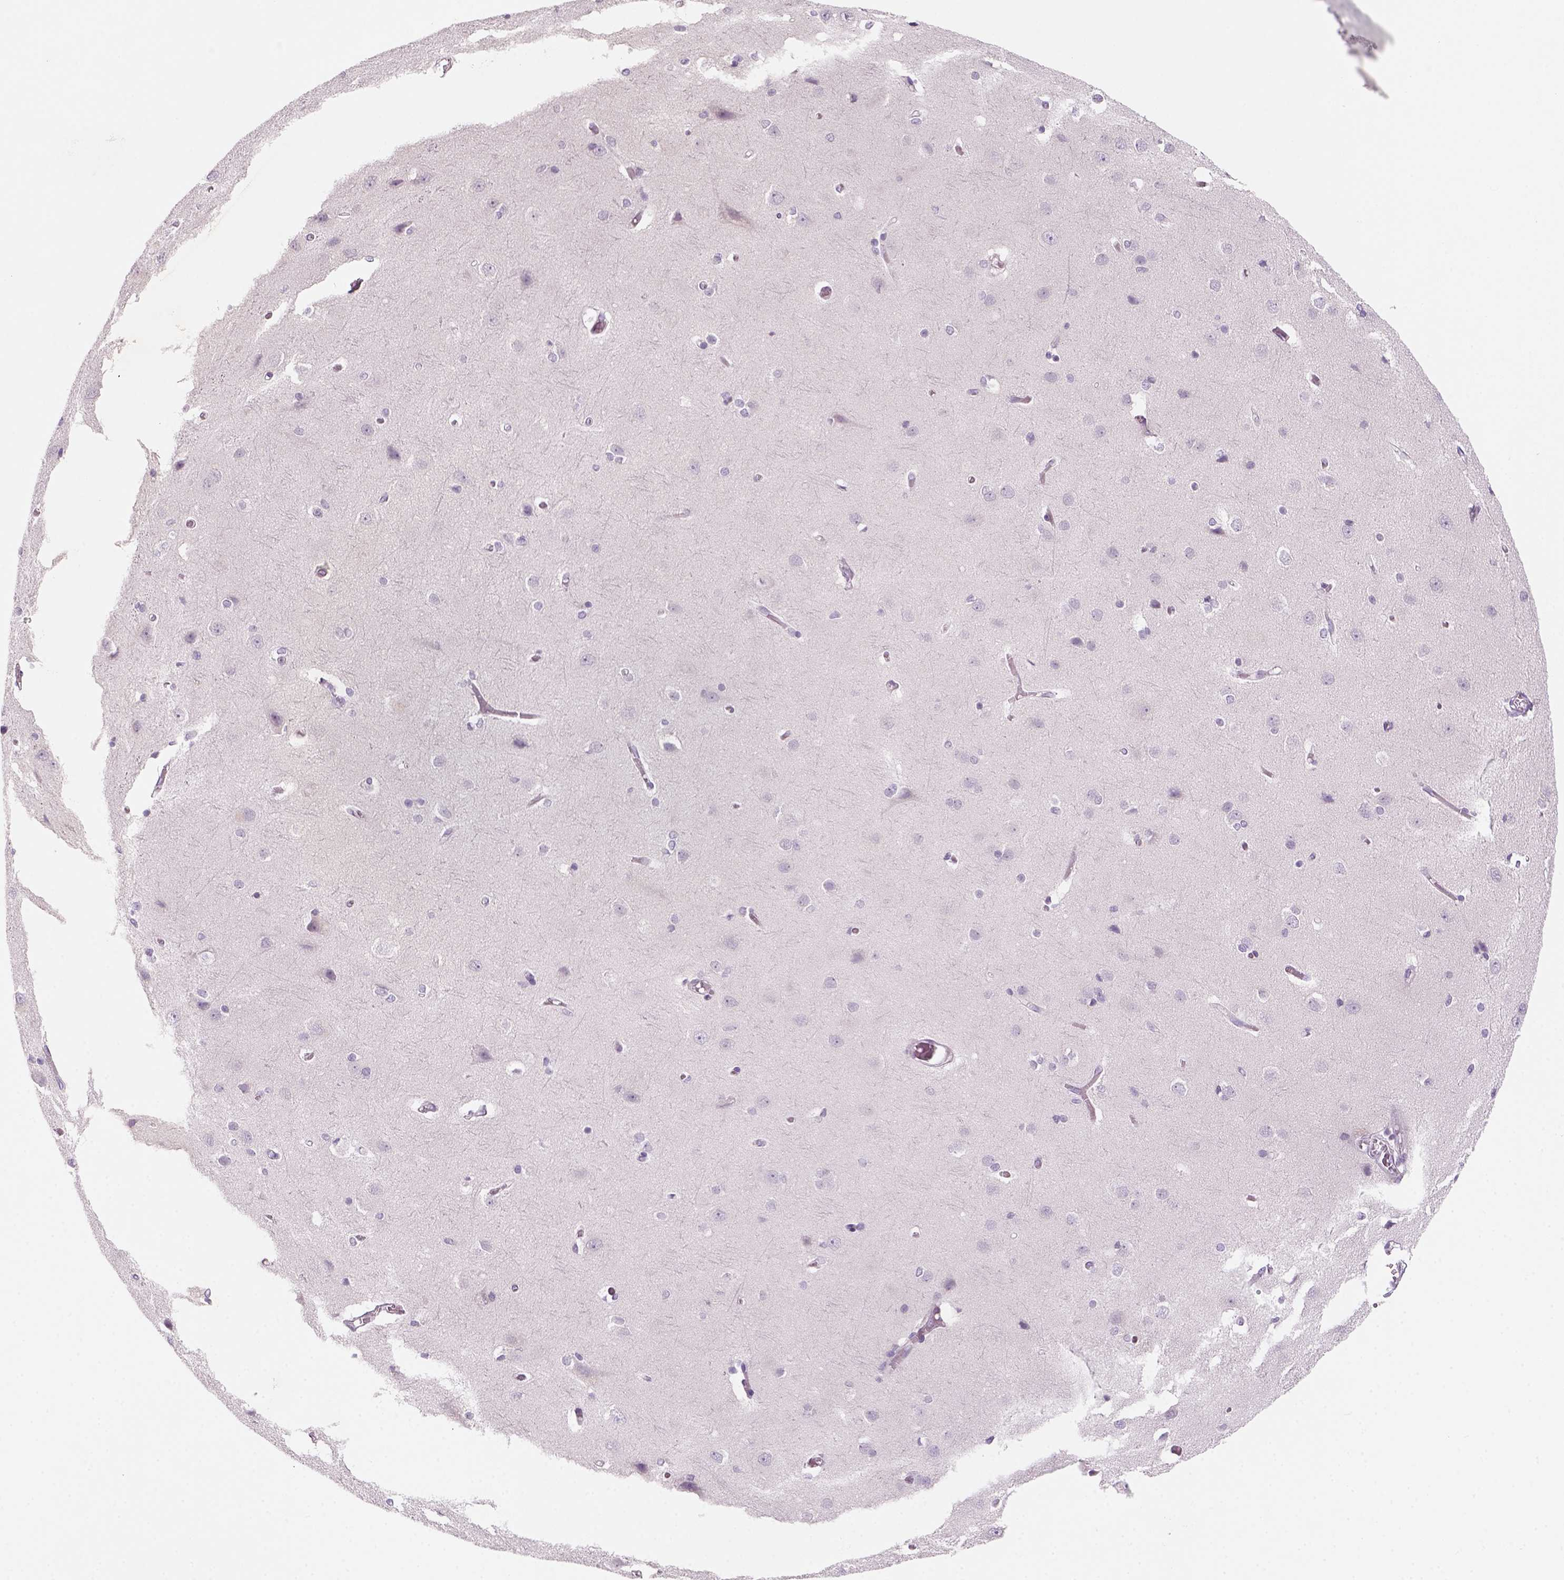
{"staining": {"intensity": "negative", "quantity": "none", "location": "none"}, "tissue": "cerebral cortex", "cell_type": "Endothelial cells", "image_type": "normal", "snomed": [{"axis": "morphology", "description": "Normal tissue, NOS"}, {"axis": "topography", "description": "Cerebral cortex"}], "caption": "Immunohistochemistry (IHC) of unremarkable human cerebral cortex exhibits no staining in endothelial cells. (DAB (3,3'-diaminobenzidine) immunohistochemistry with hematoxylin counter stain).", "gene": "KRT25", "patient": {"sex": "male", "age": 37}}